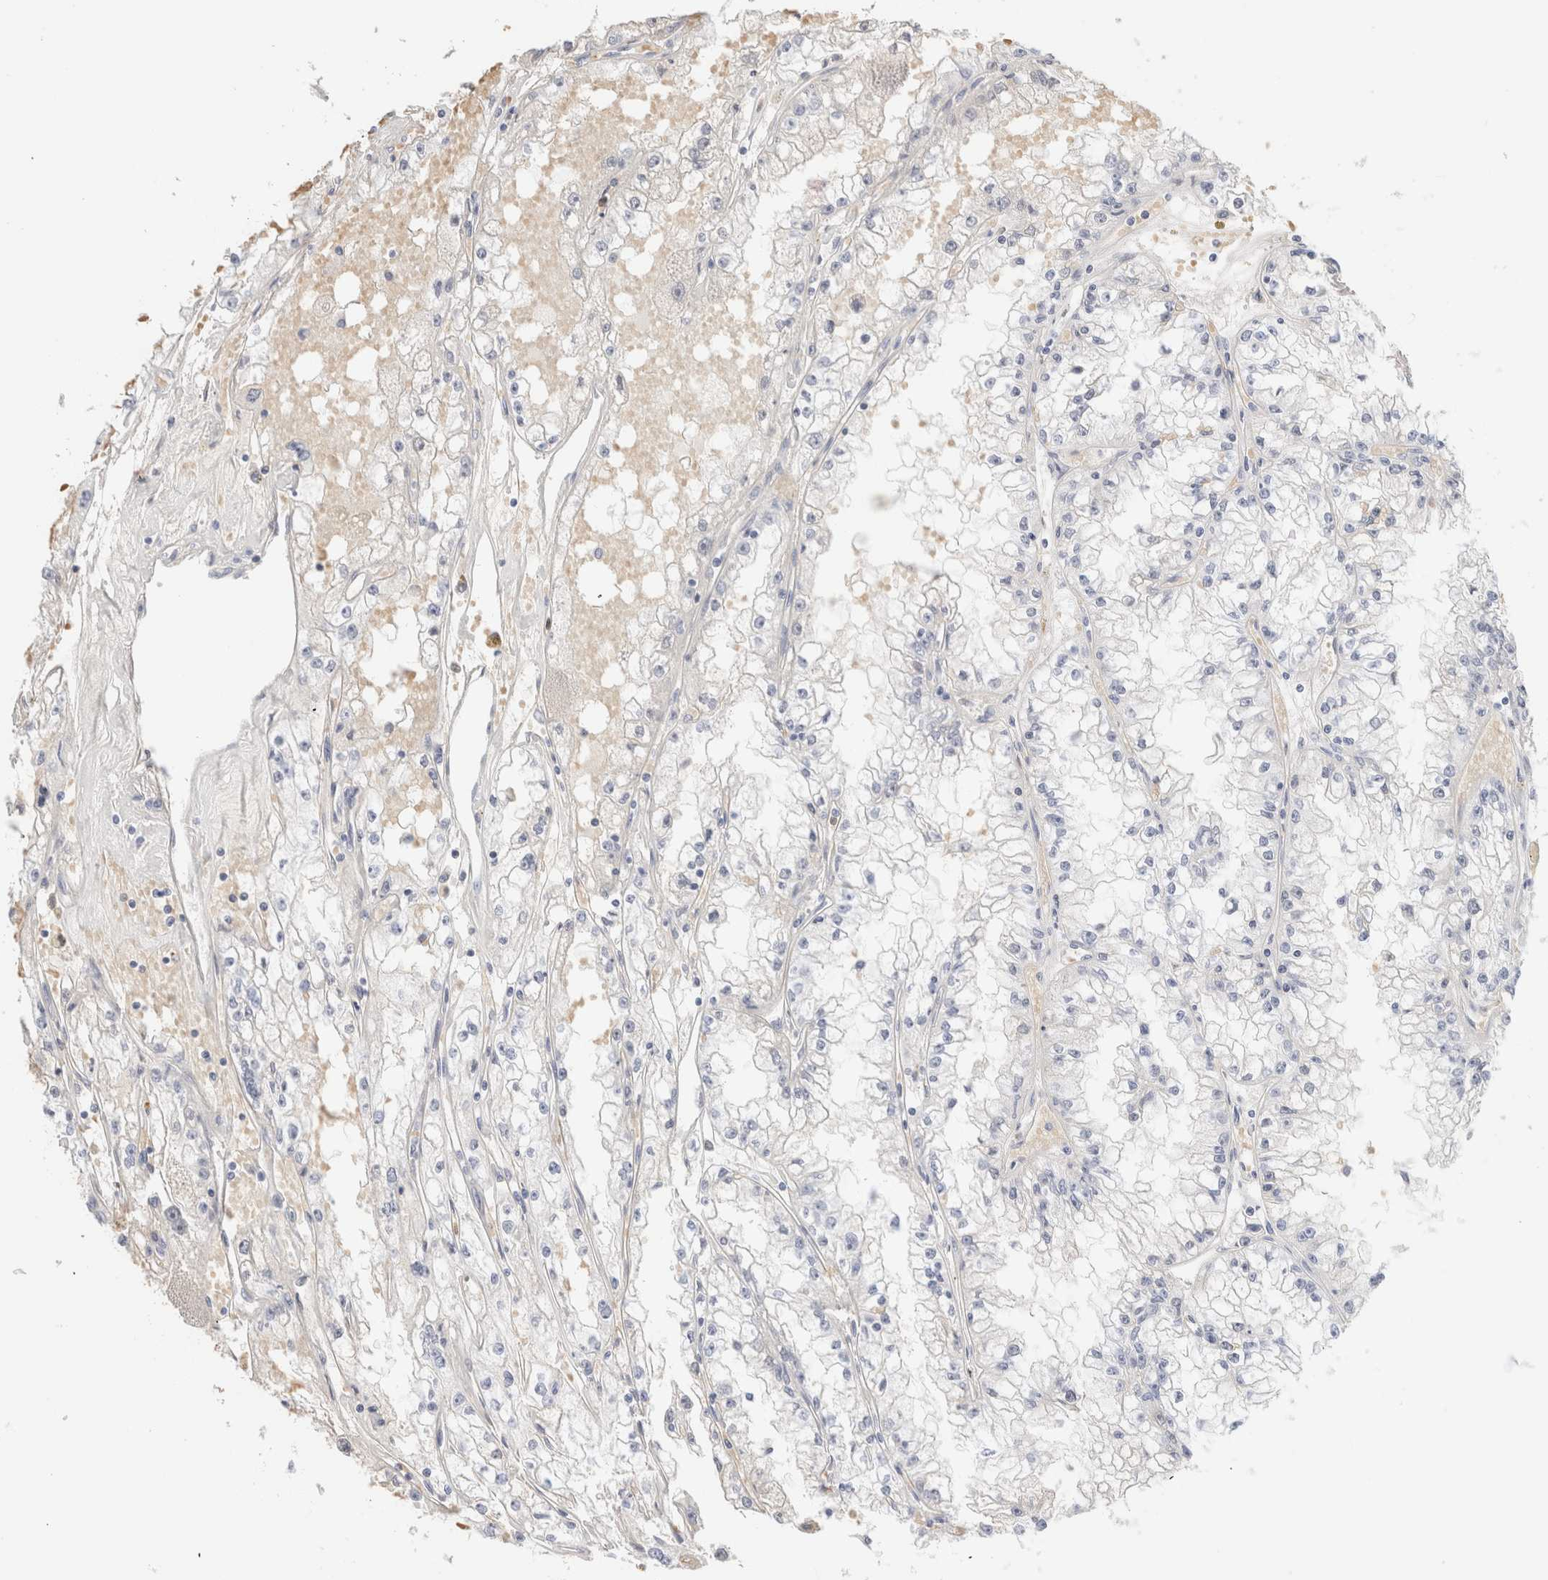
{"staining": {"intensity": "negative", "quantity": "none", "location": "none"}, "tissue": "renal cancer", "cell_type": "Tumor cells", "image_type": "cancer", "snomed": [{"axis": "morphology", "description": "Adenocarcinoma, NOS"}, {"axis": "topography", "description": "Kidney"}], "caption": "An immunohistochemistry (IHC) histopathology image of renal adenocarcinoma is shown. There is no staining in tumor cells of renal adenocarcinoma.", "gene": "ARG1", "patient": {"sex": "male", "age": 56}}